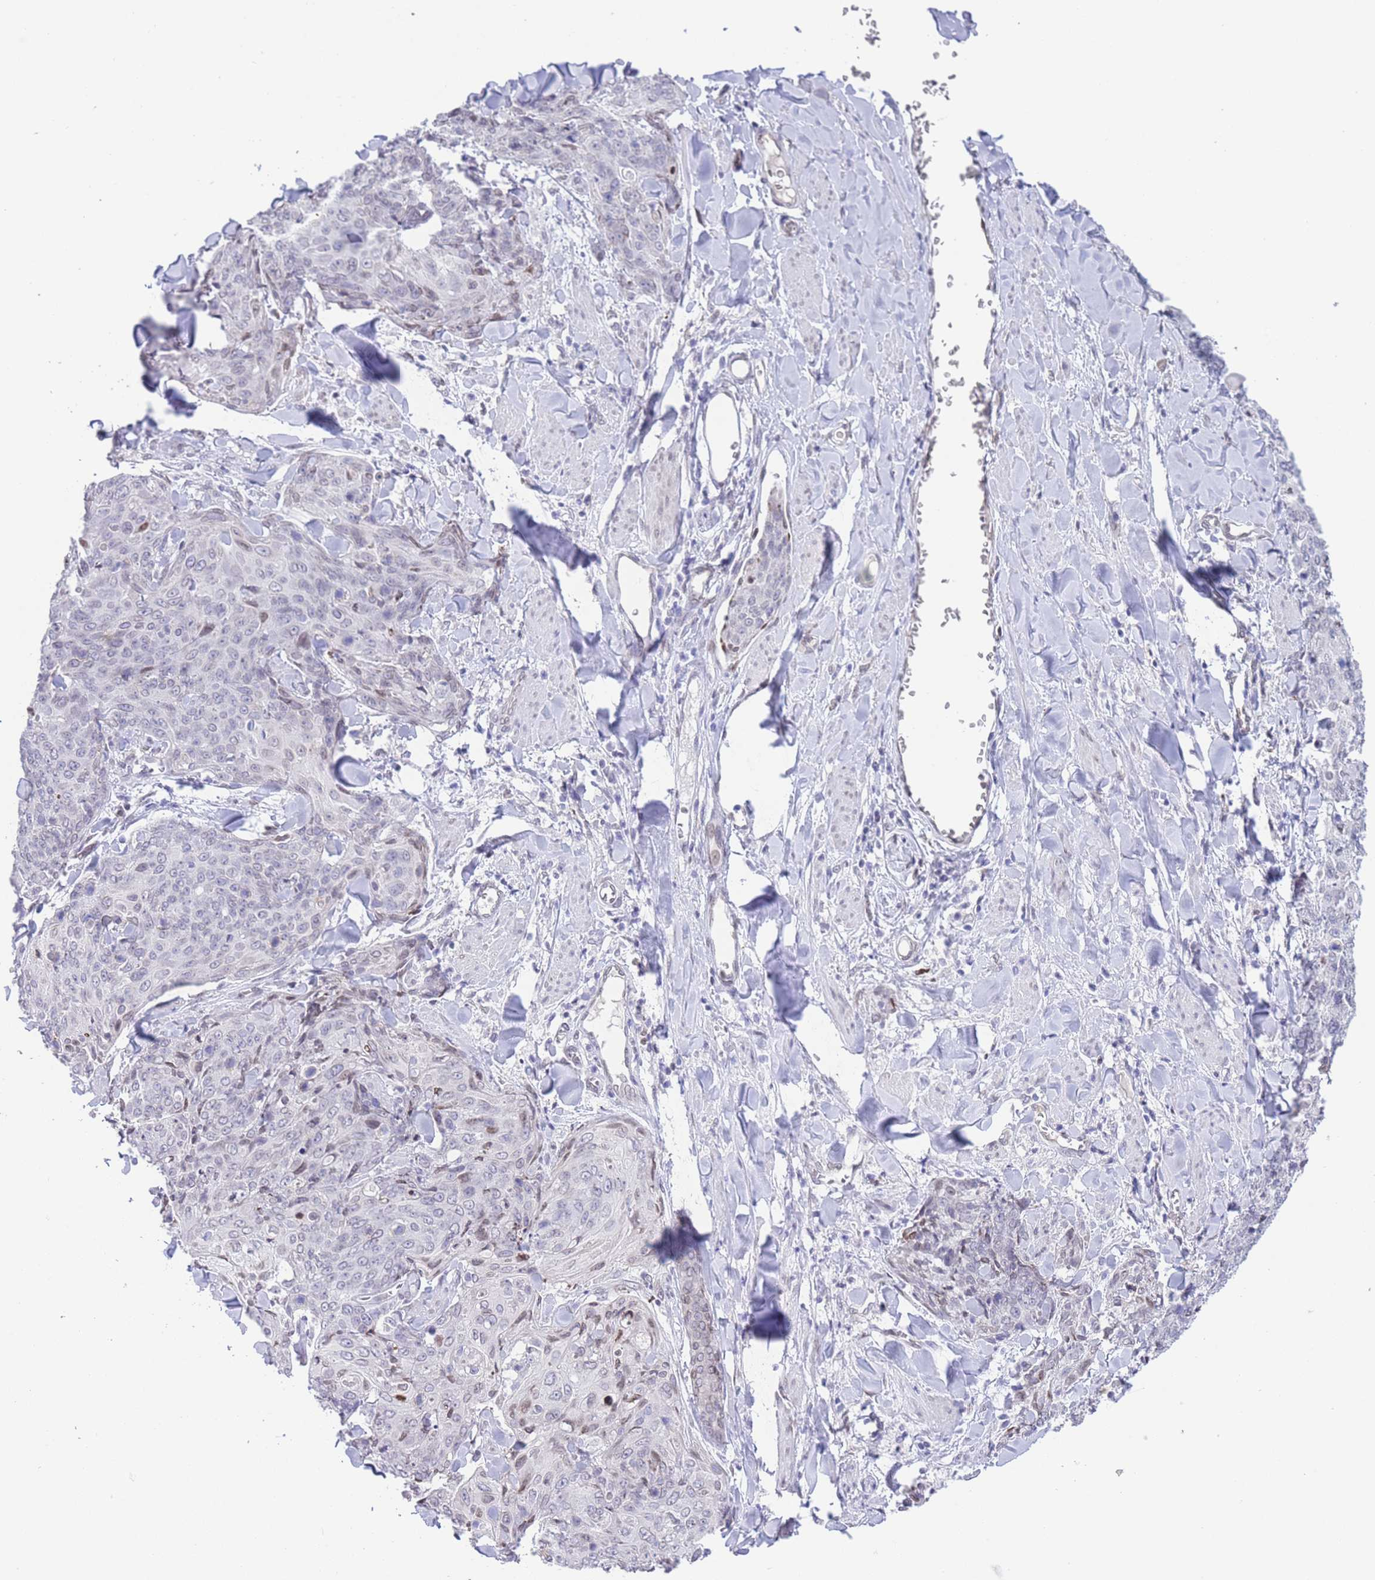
{"staining": {"intensity": "weak", "quantity": "<25%", "location": "nuclear"}, "tissue": "skin cancer", "cell_type": "Tumor cells", "image_type": "cancer", "snomed": [{"axis": "morphology", "description": "Squamous cell carcinoma, NOS"}, {"axis": "topography", "description": "Skin"}, {"axis": "topography", "description": "Vulva"}], "caption": "Micrograph shows no protein positivity in tumor cells of skin cancer tissue.", "gene": "OR10AD1", "patient": {"sex": "female", "age": 85}}